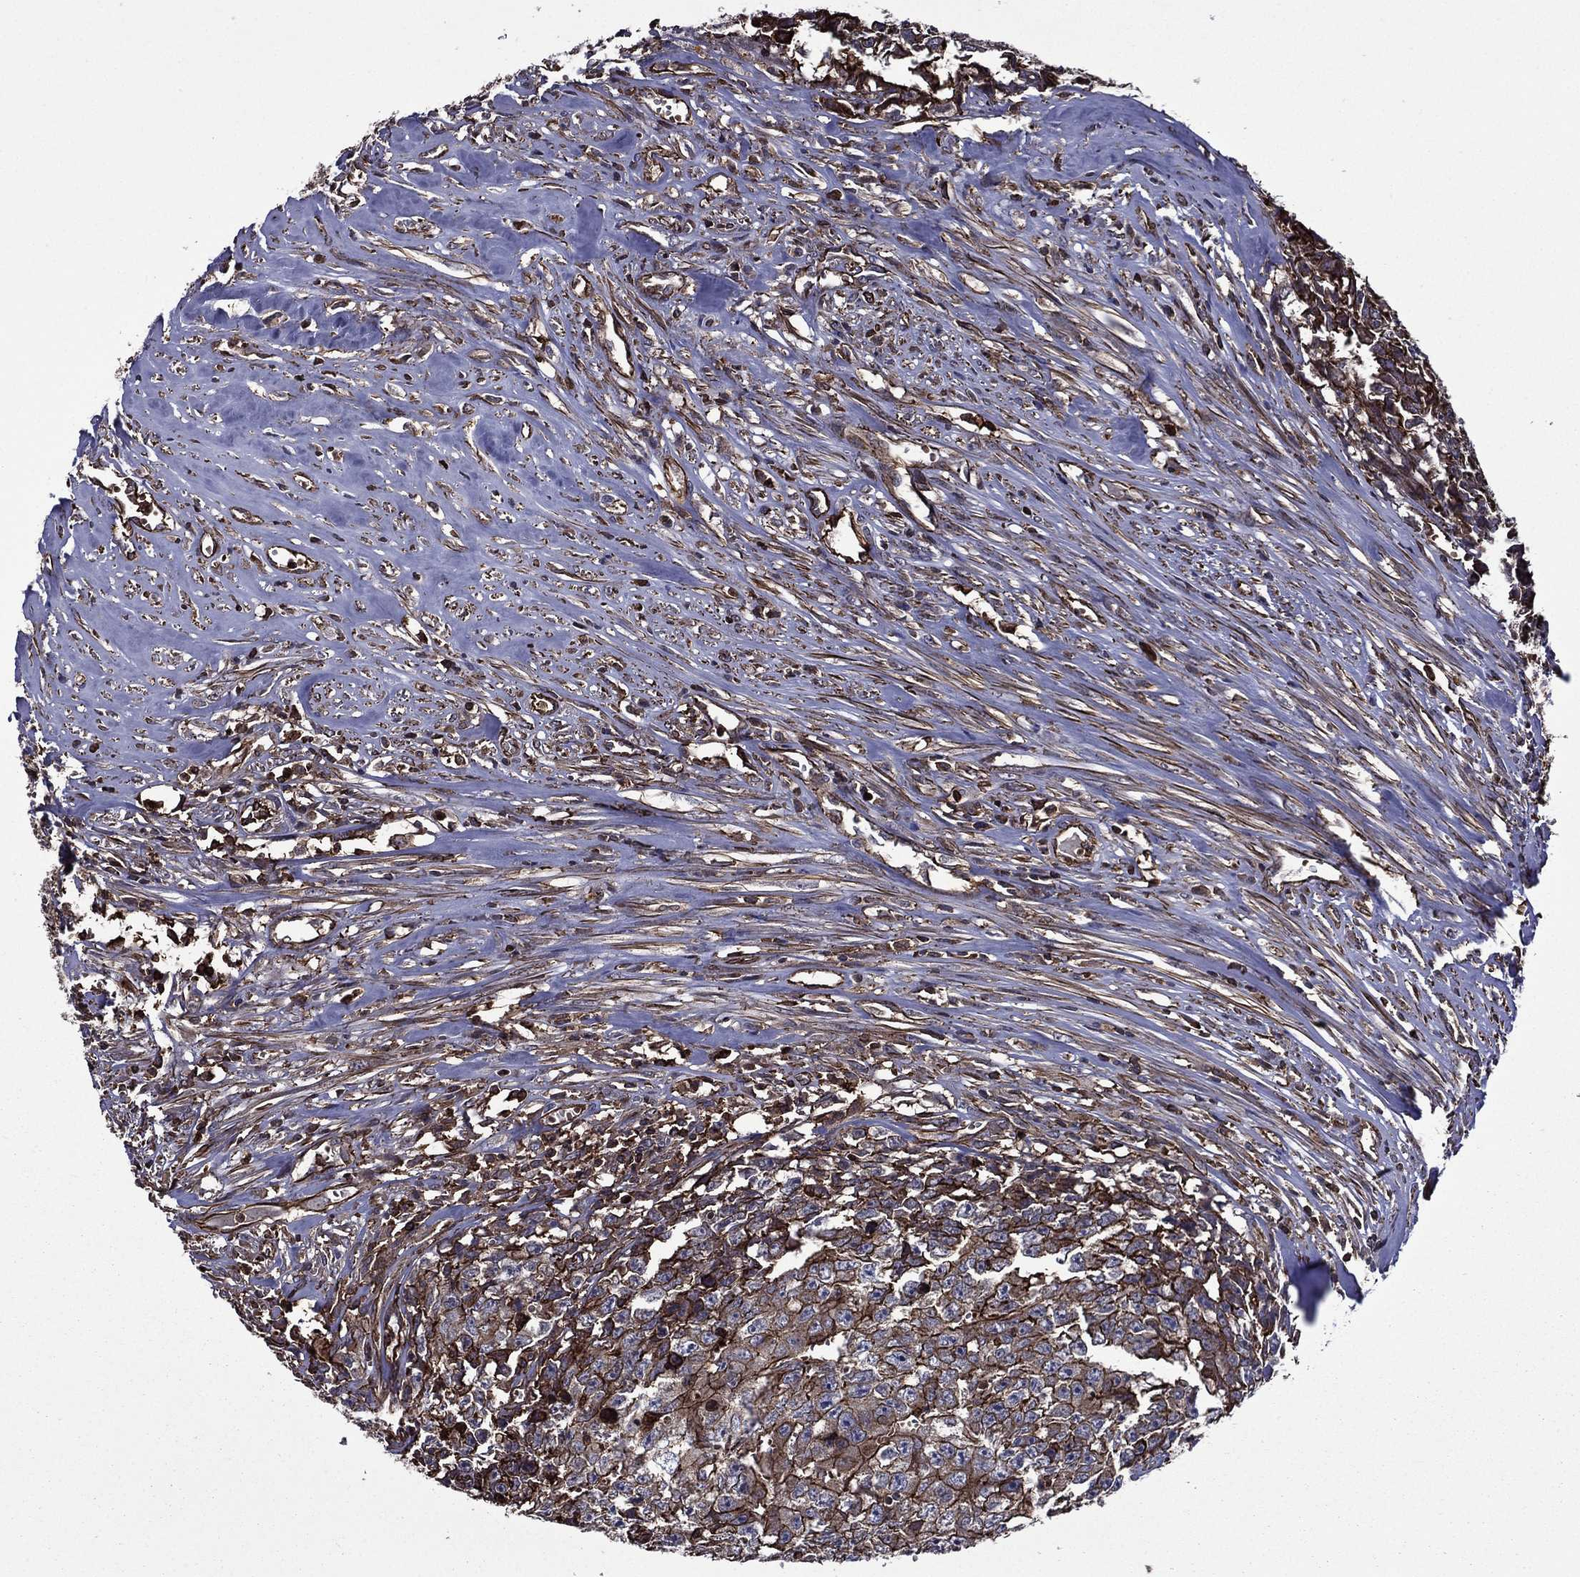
{"staining": {"intensity": "strong", "quantity": "25%-75%", "location": "cytoplasmic/membranous"}, "tissue": "testis cancer", "cell_type": "Tumor cells", "image_type": "cancer", "snomed": [{"axis": "morphology", "description": "Carcinoma, Embryonal, NOS"}, {"axis": "morphology", "description": "Teratoma, malignant, NOS"}, {"axis": "topography", "description": "Testis"}], "caption": "A brown stain highlights strong cytoplasmic/membranous staining of a protein in human testis teratoma (malignant) tumor cells. Immunohistochemistry stains the protein of interest in brown and the nuclei are stained blue.", "gene": "PLPP3", "patient": {"sex": "male", "age": 24}}